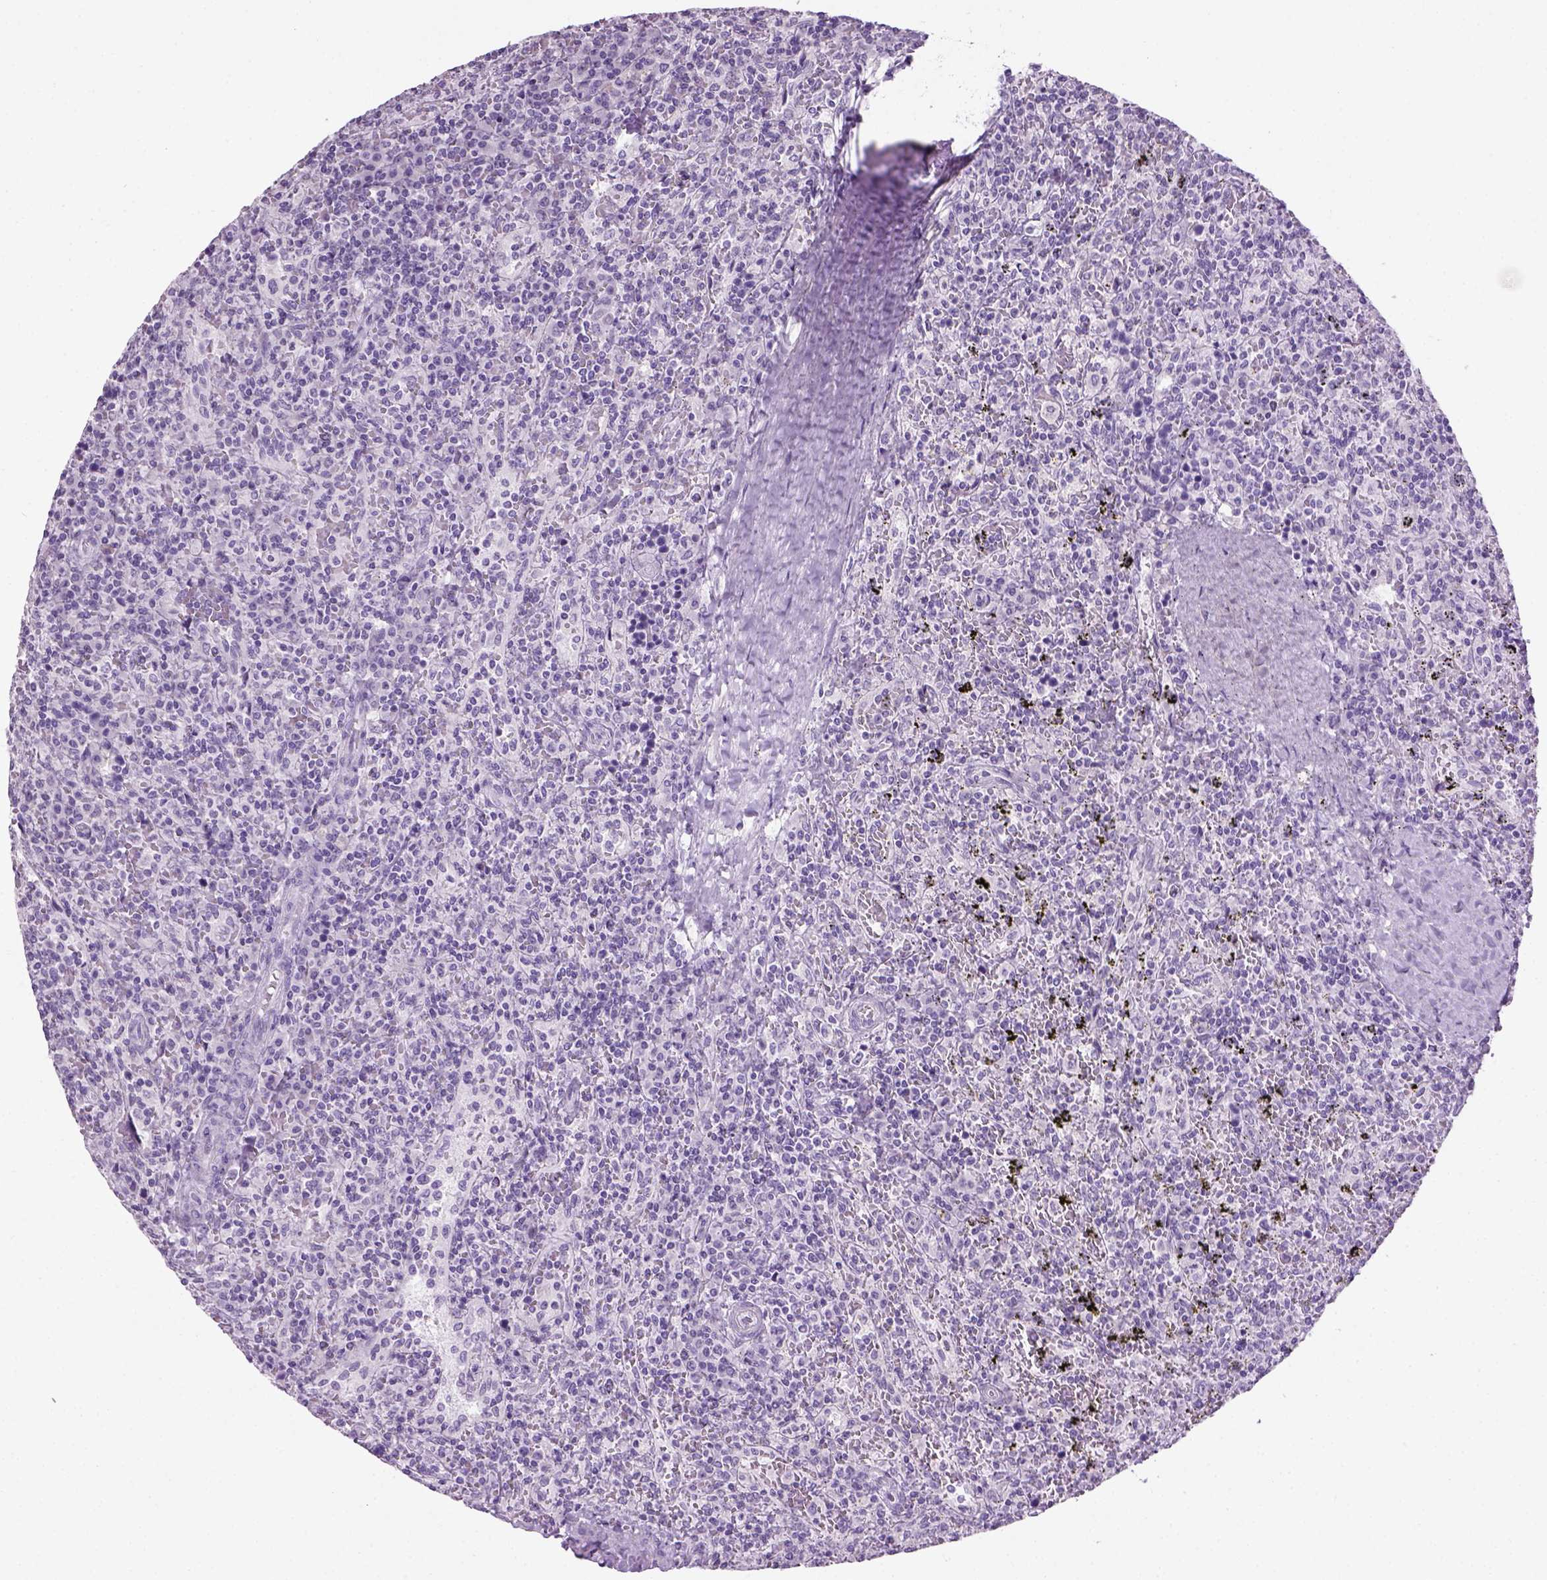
{"staining": {"intensity": "negative", "quantity": "none", "location": "none"}, "tissue": "lymphoma", "cell_type": "Tumor cells", "image_type": "cancer", "snomed": [{"axis": "morphology", "description": "Malignant lymphoma, non-Hodgkin's type, Low grade"}, {"axis": "topography", "description": "Spleen"}], "caption": "The histopathology image demonstrates no significant expression in tumor cells of low-grade malignant lymphoma, non-Hodgkin's type.", "gene": "GABRB2", "patient": {"sex": "male", "age": 62}}